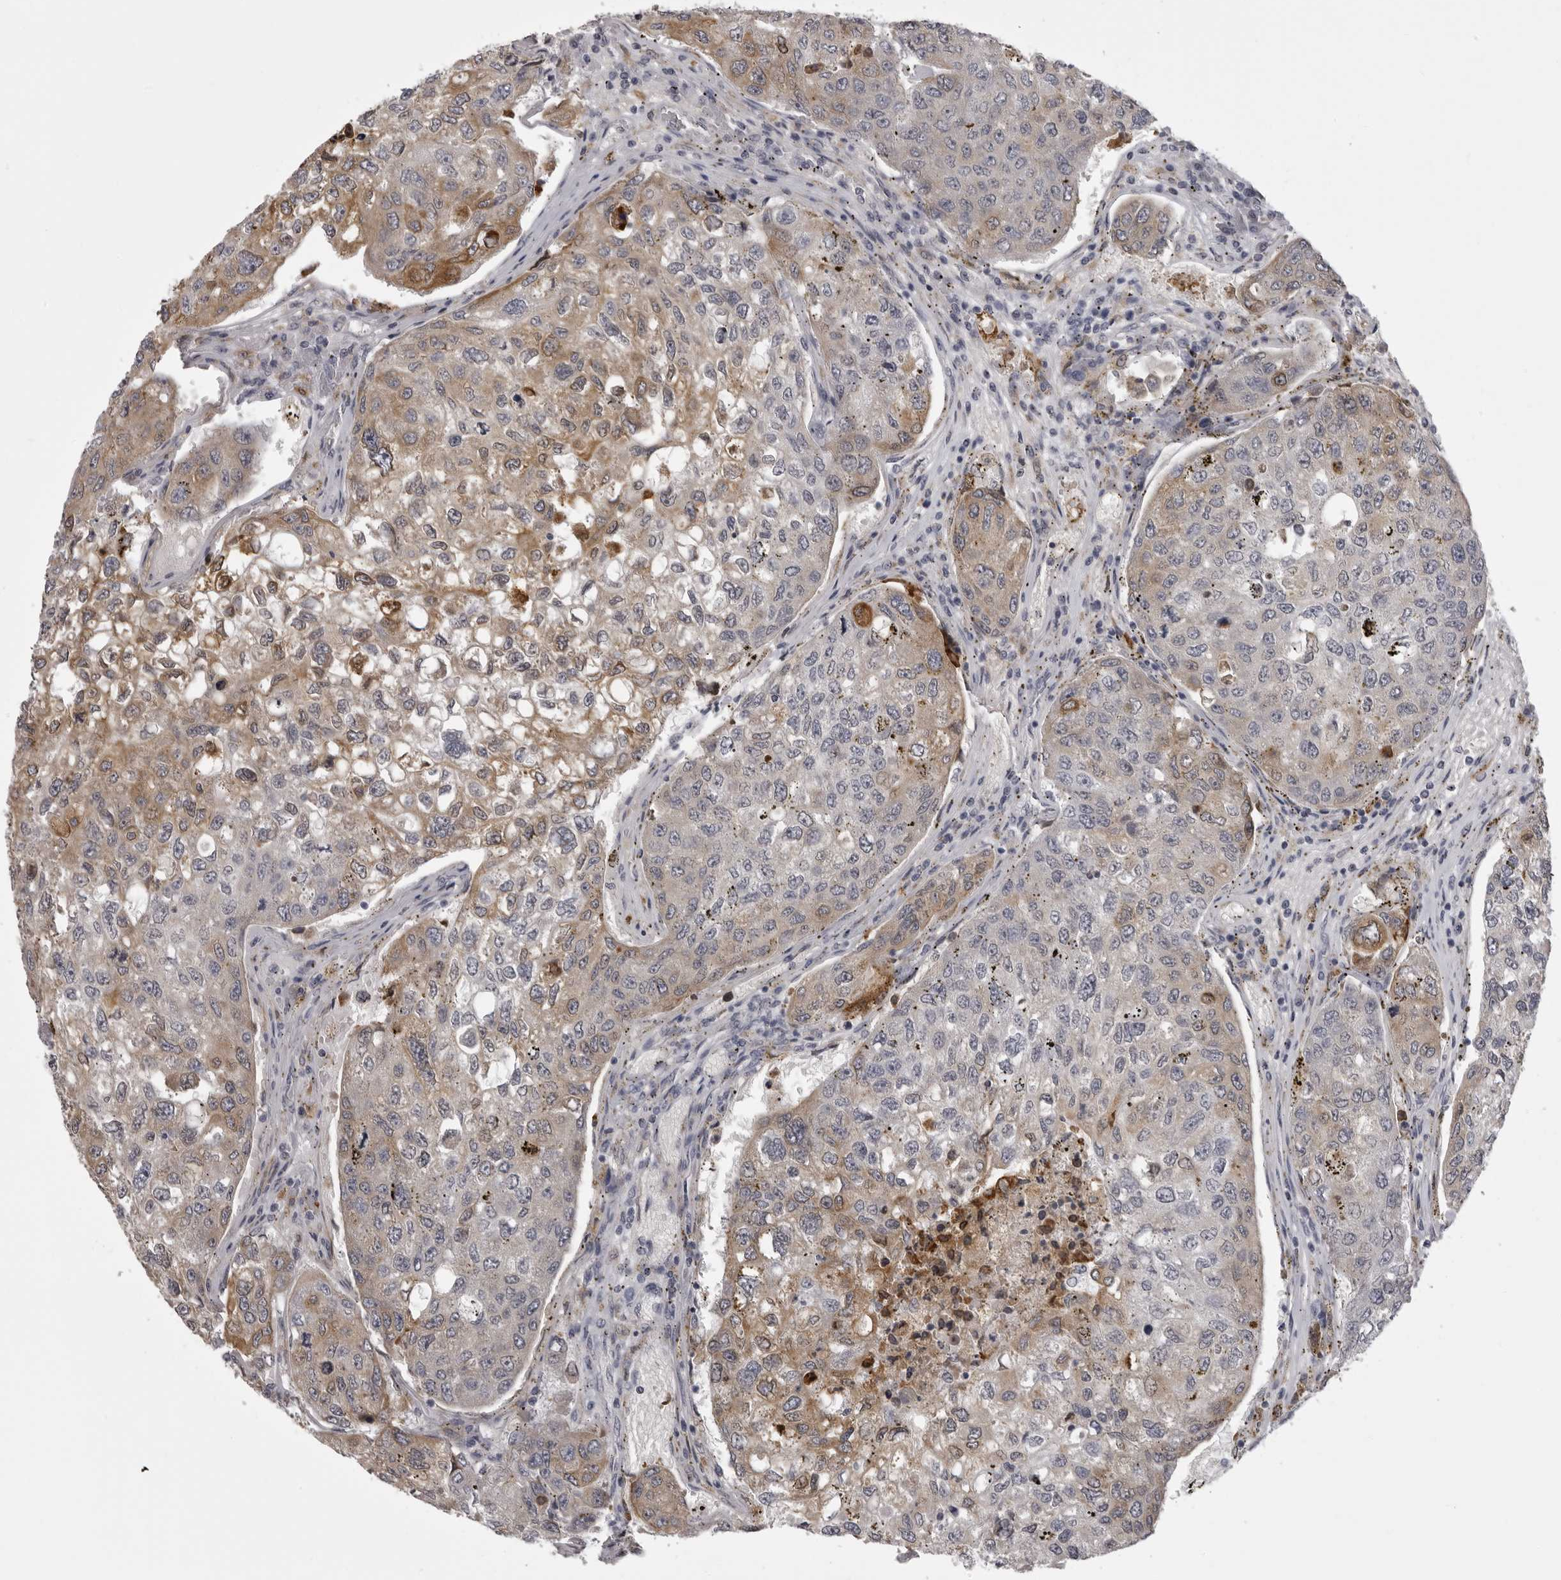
{"staining": {"intensity": "moderate", "quantity": "25%-75%", "location": "cytoplasmic/membranous"}, "tissue": "urothelial cancer", "cell_type": "Tumor cells", "image_type": "cancer", "snomed": [{"axis": "morphology", "description": "Urothelial carcinoma, High grade"}, {"axis": "topography", "description": "Lymph node"}, {"axis": "topography", "description": "Urinary bladder"}], "caption": "Immunohistochemical staining of human urothelial cancer reveals medium levels of moderate cytoplasmic/membranous expression in about 25%-75% of tumor cells.", "gene": "NCEH1", "patient": {"sex": "male", "age": 51}}